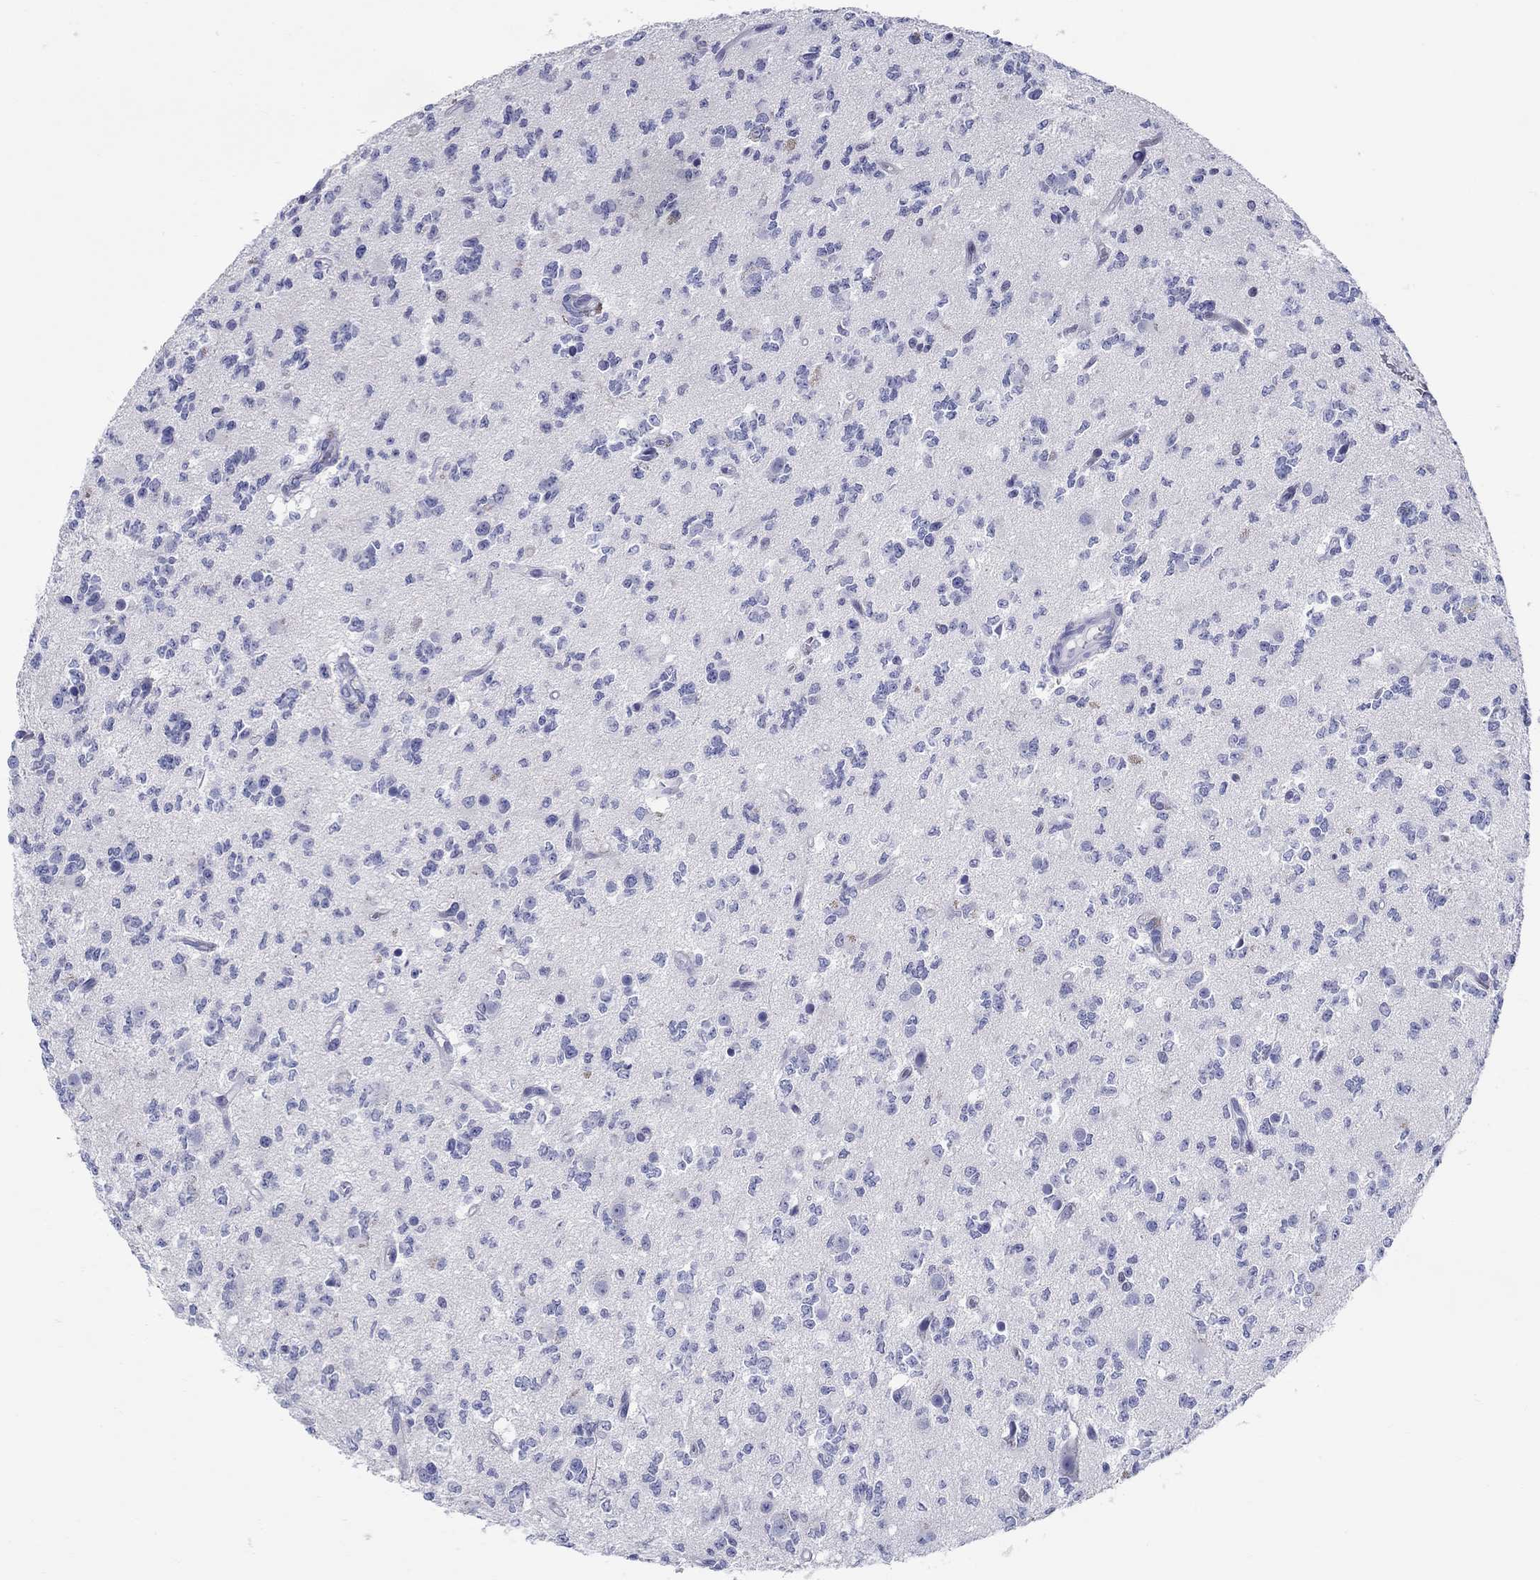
{"staining": {"intensity": "negative", "quantity": "none", "location": "none"}, "tissue": "glioma", "cell_type": "Tumor cells", "image_type": "cancer", "snomed": [{"axis": "morphology", "description": "Glioma, malignant, Low grade"}, {"axis": "topography", "description": "Brain"}], "caption": "This micrograph is of glioma stained with immunohistochemistry to label a protein in brown with the nuclei are counter-stained blue. There is no expression in tumor cells.", "gene": "LAMP5", "patient": {"sex": "female", "age": 45}}